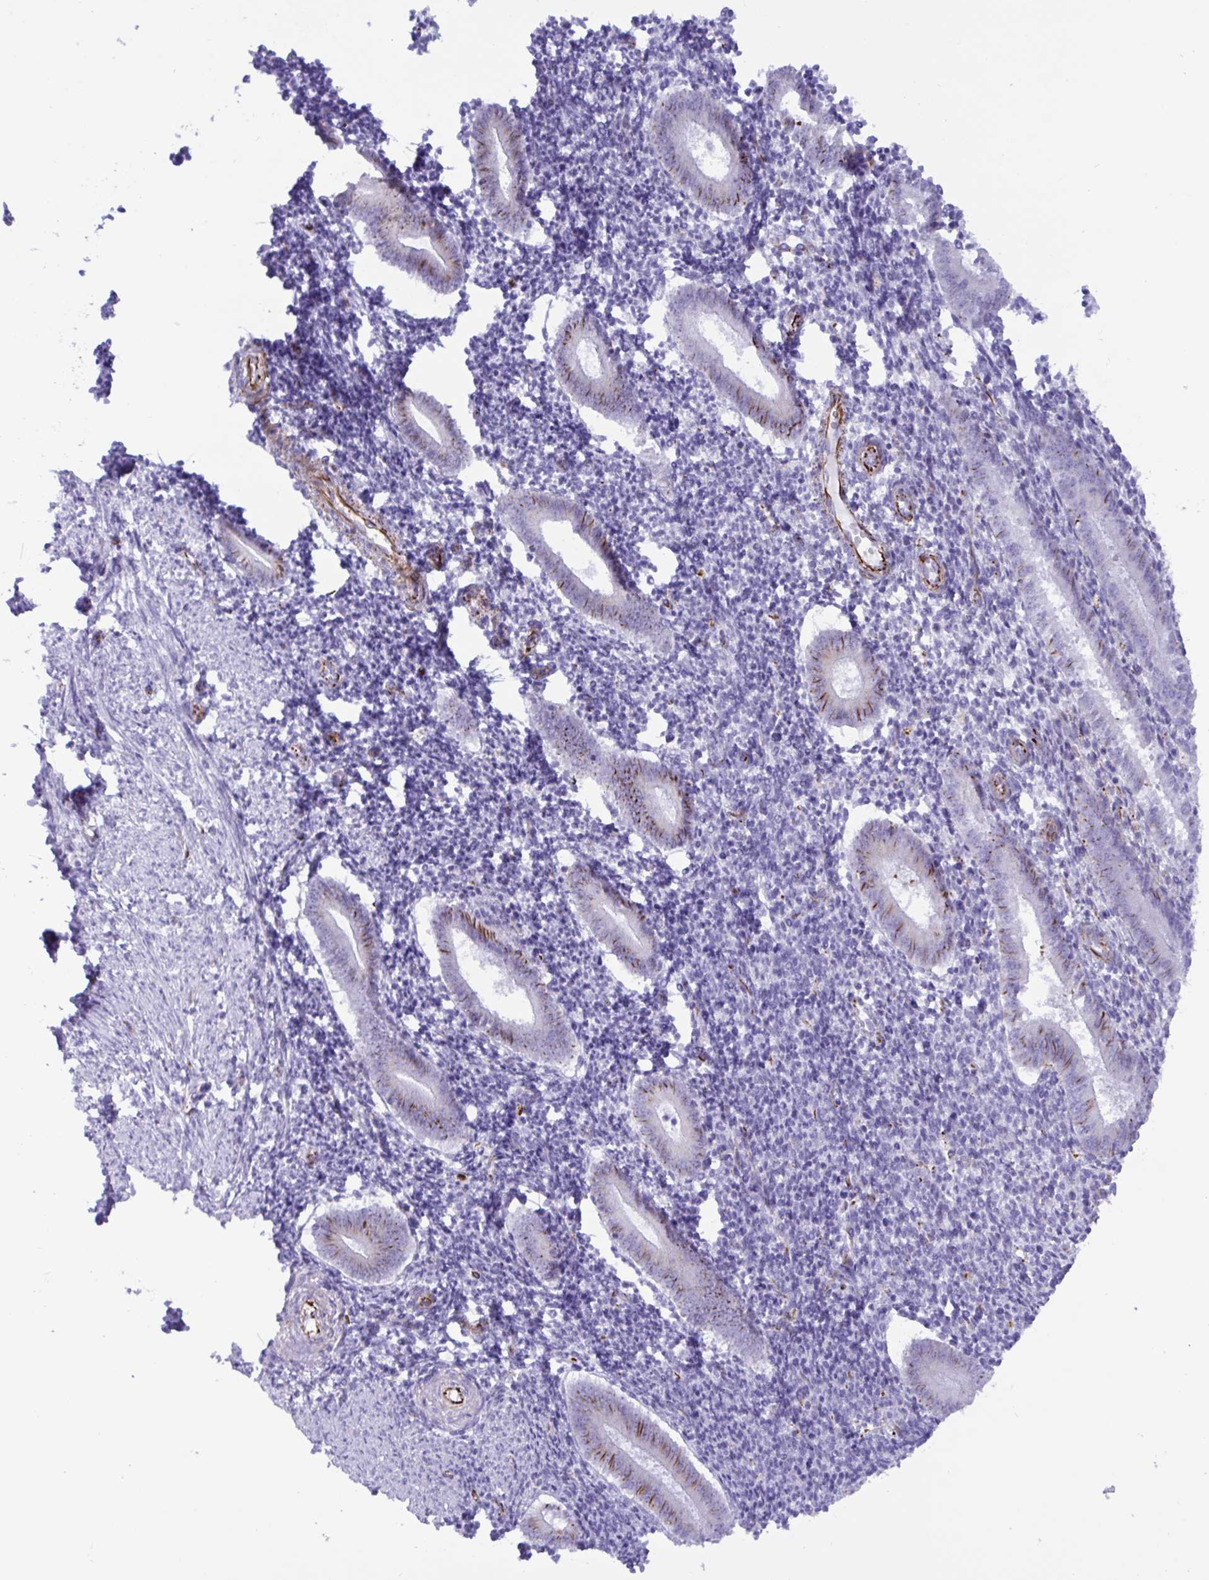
{"staining": {"intensity": "negative", "quantity": "none", "location": "none"}, "tissue": "endometrium", "cell_type": "Cells in endometrial stroma", "image_type": "normal", "snomed": [{"axis": "morphology", "description": "Normal tissue, NOS"}, {"axis": "topography", "description": "Endometrium"}], "caption": "The immunohistochemistry (IHC) image has no significant expression in cells in endometrial stroma of endometrium. Nuclei are stained in blue.", "gene": "SMAD5", "patient": {"sex": "female", "age": 25}}